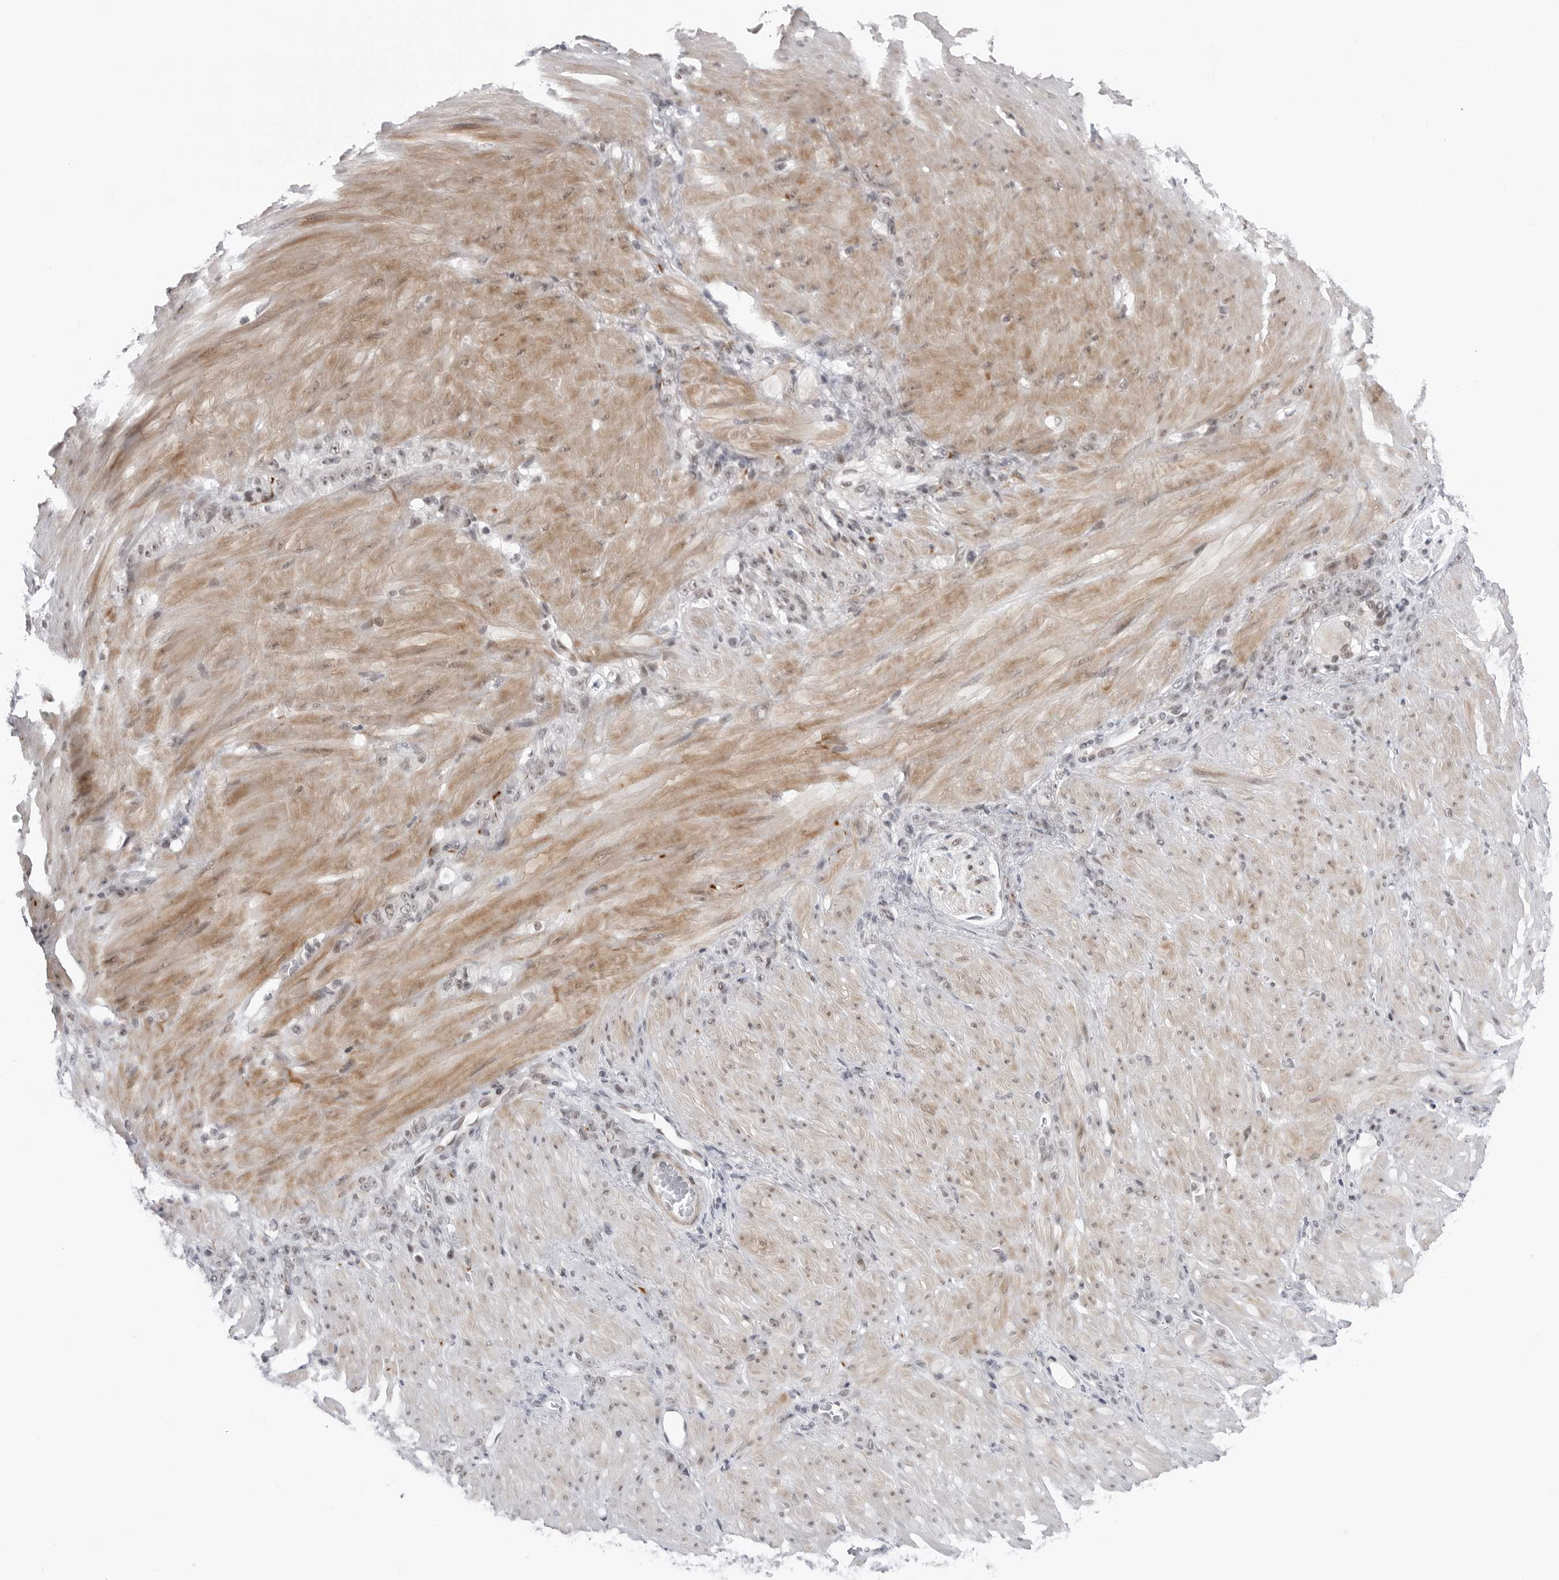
{"staining": {"intensity": "weak", "quantity": "<25%", "location": "nuclear"}, "tissue": "stomach cancer", "cell_type": "Tumor cells", "image_type": "cancer", "snomed": [{"axis": "morphology", "description": "Normal tissue, NOS"}, {"axis": "morphology", "description": "Adenocarcinoma, NOS"}, {"axis": "topography", "description": "Stomach"}], "caption": "DAB (3,3'-diaminobenzidine) immunohistochemical staining of human stomach cancer (adenocarcinoma) shows no significant expression in tumor cells.", "gene": "TRIM66", "patient": {"sex": "male", "age": 82}}